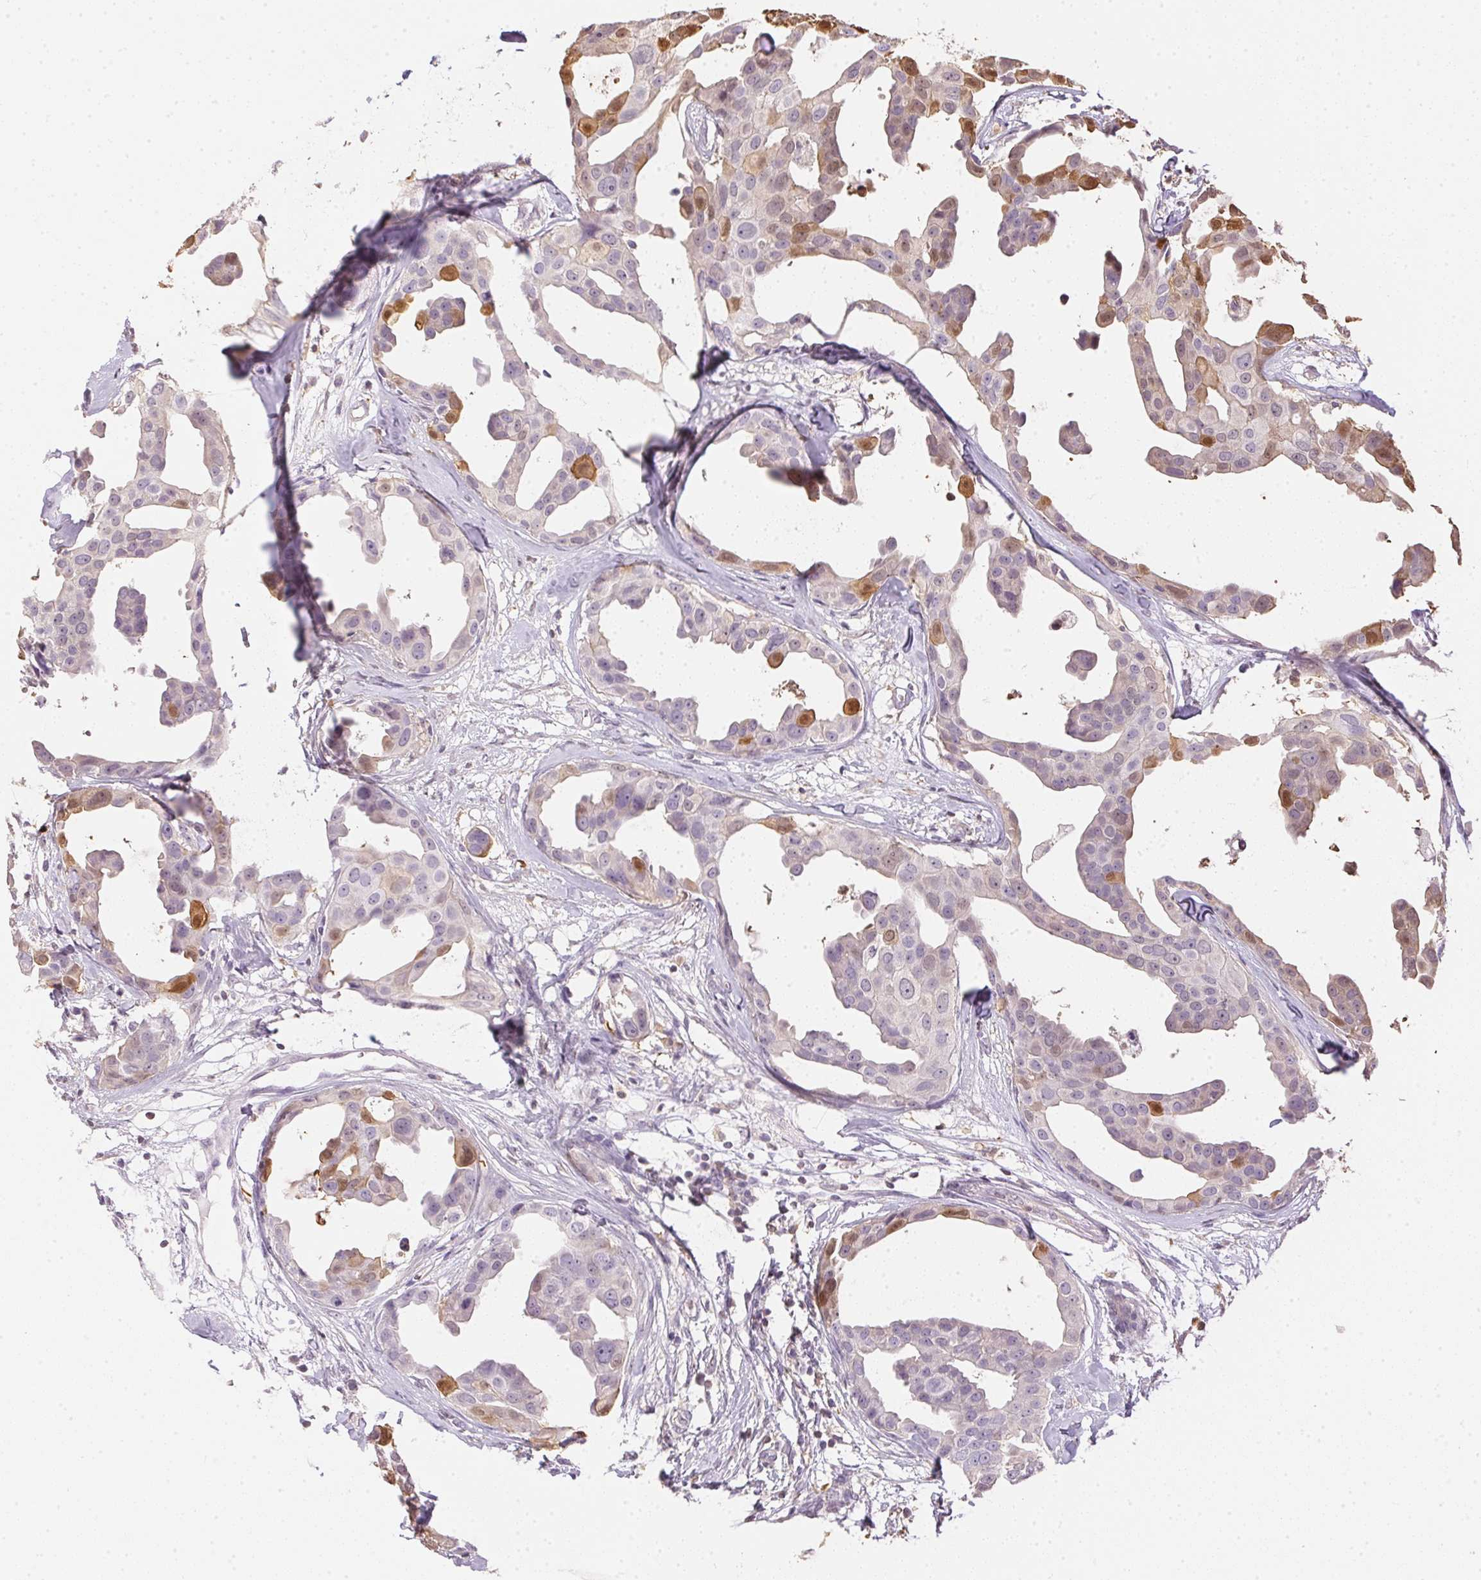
{"staining": {"intensity": "moderate", "quantity": "<25%", "location": "cytoplasmic/membranous,nuclear"}, "tissue": "breast cancer", "cell_type": "Tumor cells", "image_type": "cancer", "snomed": [{"axis": "morphology", "description": "Duct carcinoma"}, {"axis": "topography", "description": "Breast"}], "caption": "IHC (DAB) staining of human invasive ductal carcinoma (breast) exhibits moderate cytoplasmic/membranous and nuclear protein positivity in approximately <25% of tumor cells. (DAB IHC with brightfield microscopy, high magnification).", "gene": "S100A3", "patient": {"sex": "female", "age": 38}}